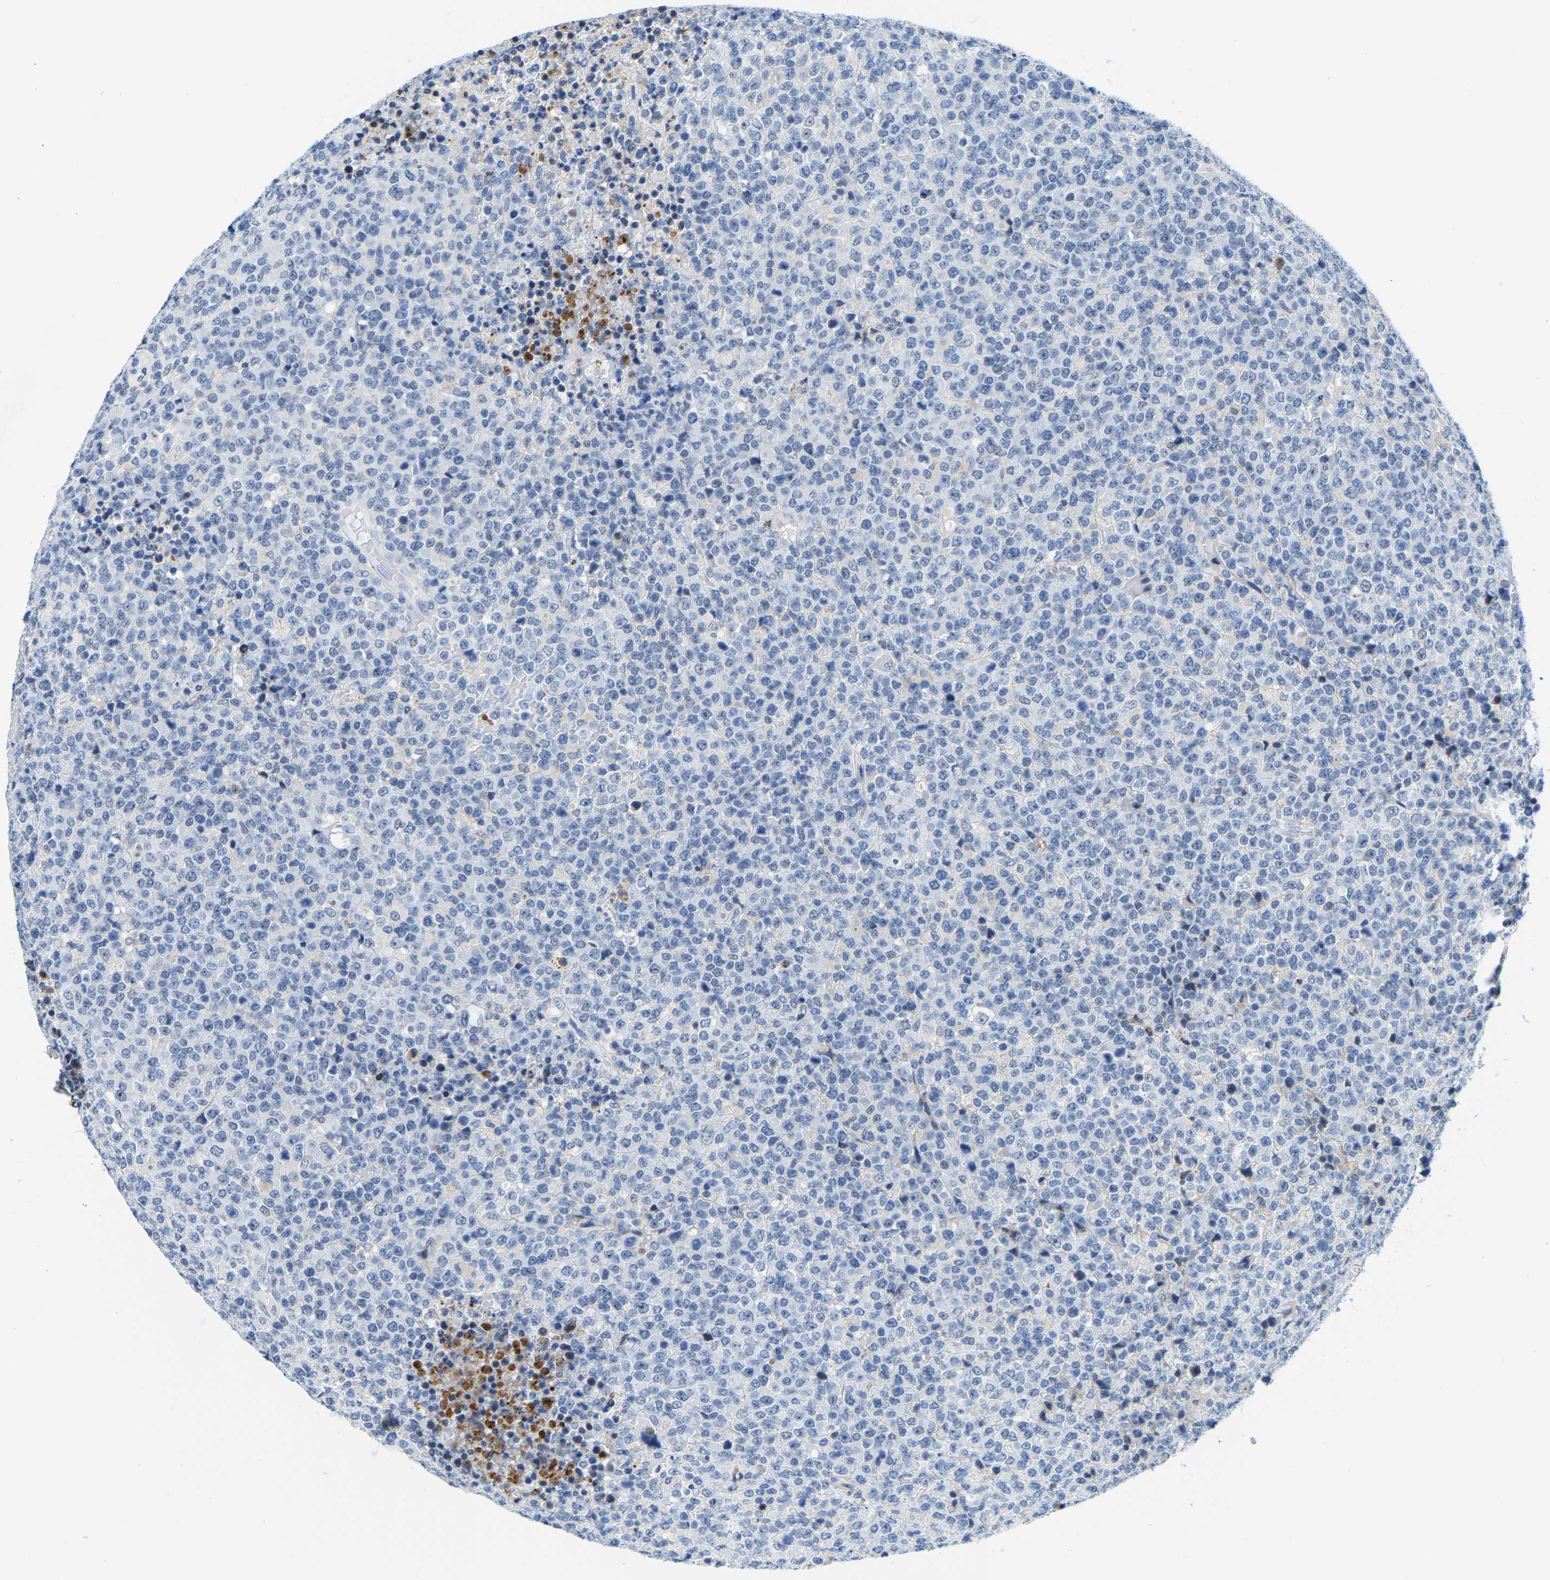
{"staining": {"intensity": "negative", "quantity": "none", "location": "none"}, "tissue": "lymphoma", "cell_type": "Tumor cells", "image_type": "cancer", "snomed": [{"axis": "morphology", "description": "Malignant lymphoma, non-Hodgkin's type, High grade"}, {"axis": "topography", "description": "Lymph node"}], "caption": "An immunohistochemistry micrograph of malignant lymphoma, non-Hodgkin's type (high-grade) is shown. There is no staining in tumor cells of malignant lymphoma, non-Hodgkin's type (high-grade).", "gene": "SETD1B", "patient": {"sex": "male", "age": 13}}